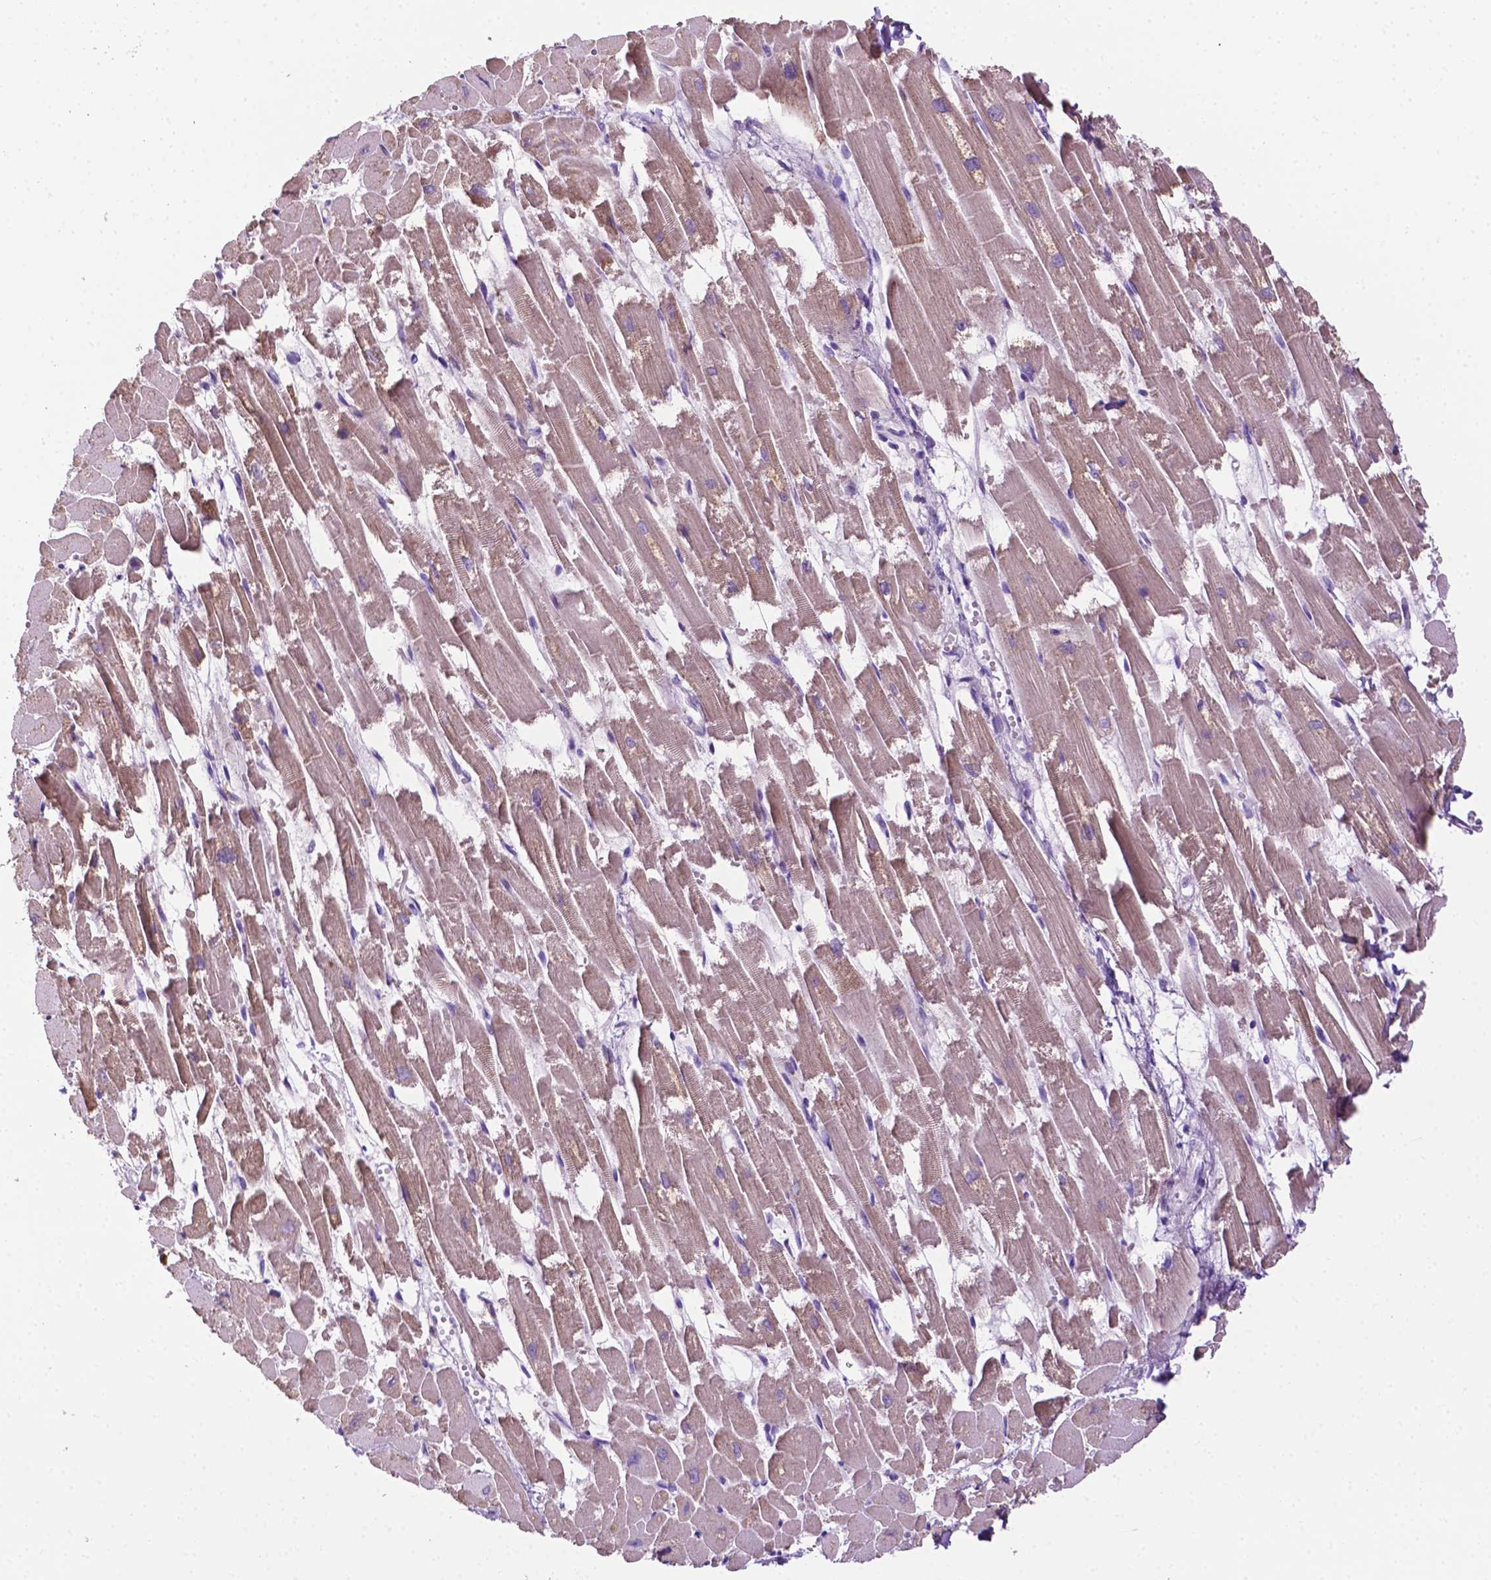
{"staining": {"intensity": "weak", "quantity": "25%-75%", "location": "cytoplasmic/membranous"}, "tissue": "heart muscle", "cell_type": "Cardiomyocytes", "image_type": "normal", "snomed": [{"axis": "morphology", "description": "Normal tissue, NOS"}, {"axis": "topography", "description": "Heart"}], "caption": "Immunohistochemical staining of unremarkable human heart muscle exhibits 25%-75% levels of weak cytoplasmic/membranous protein positivity in approximately 25%-75% of cardiomyocytes.", "gene": "MMP27", "patient": {"sex": "female", "age": 52}}